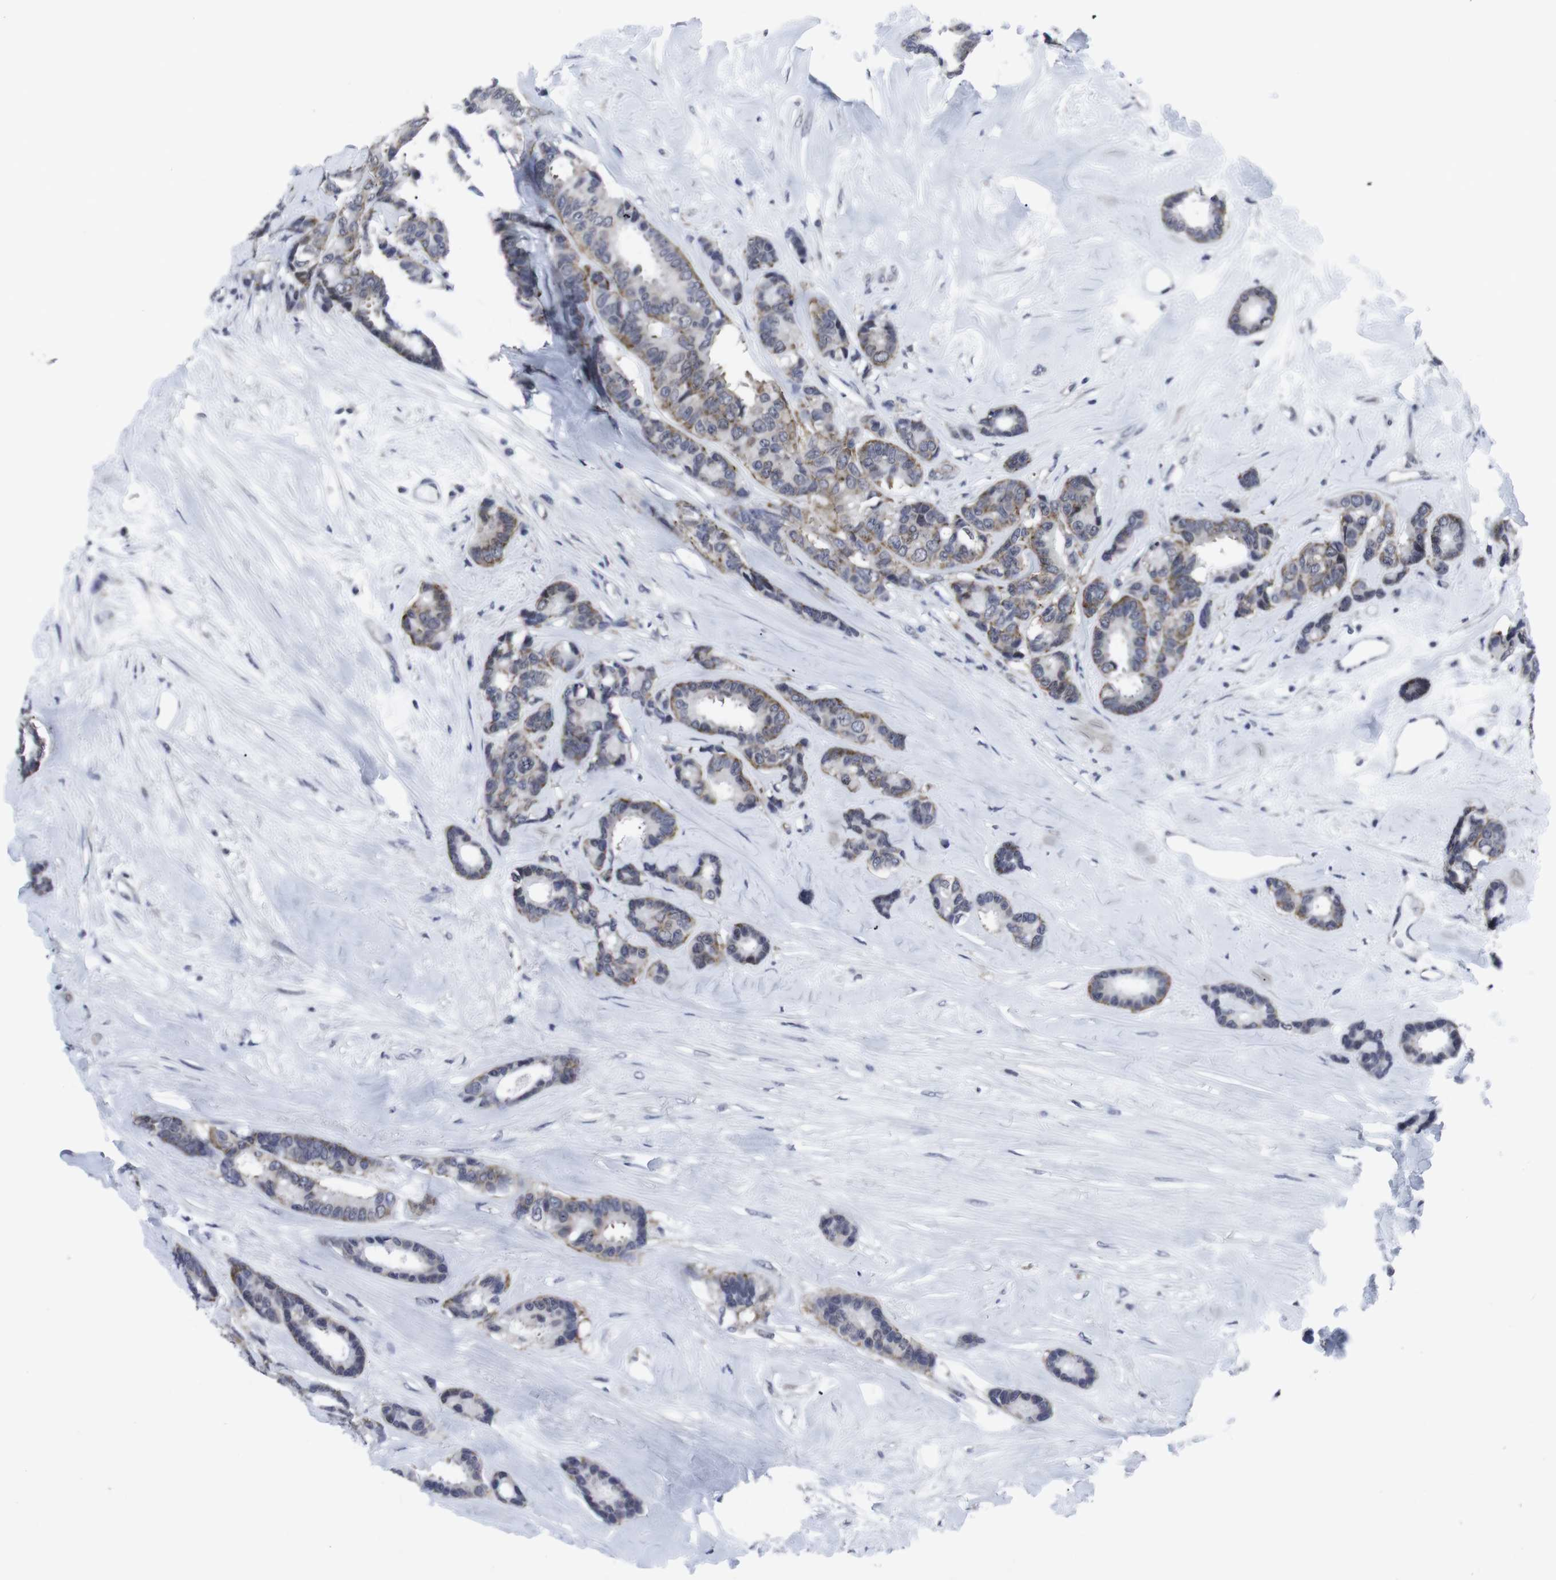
{"staining": {"intensity": "moderate", "quantity": ">75%", "location": "cytoplasmic/membranous"}, "tissue": "breast cancer", "cell_type": "Tumor cells", "image_type": "cancer", "snomed": [{"axis": "morphology", "description": "Duct carcinoma"}, {"axis": "topography", "description": "Breast"}], "caption": "Breast cancer was stained to show a protein in brown. There is medium levels of moderate cytoplasmic/membranous staining in about >75% of tumor cells.", "gene": "GEMIN2", "patient": {"sex": "female", "age": 87}}